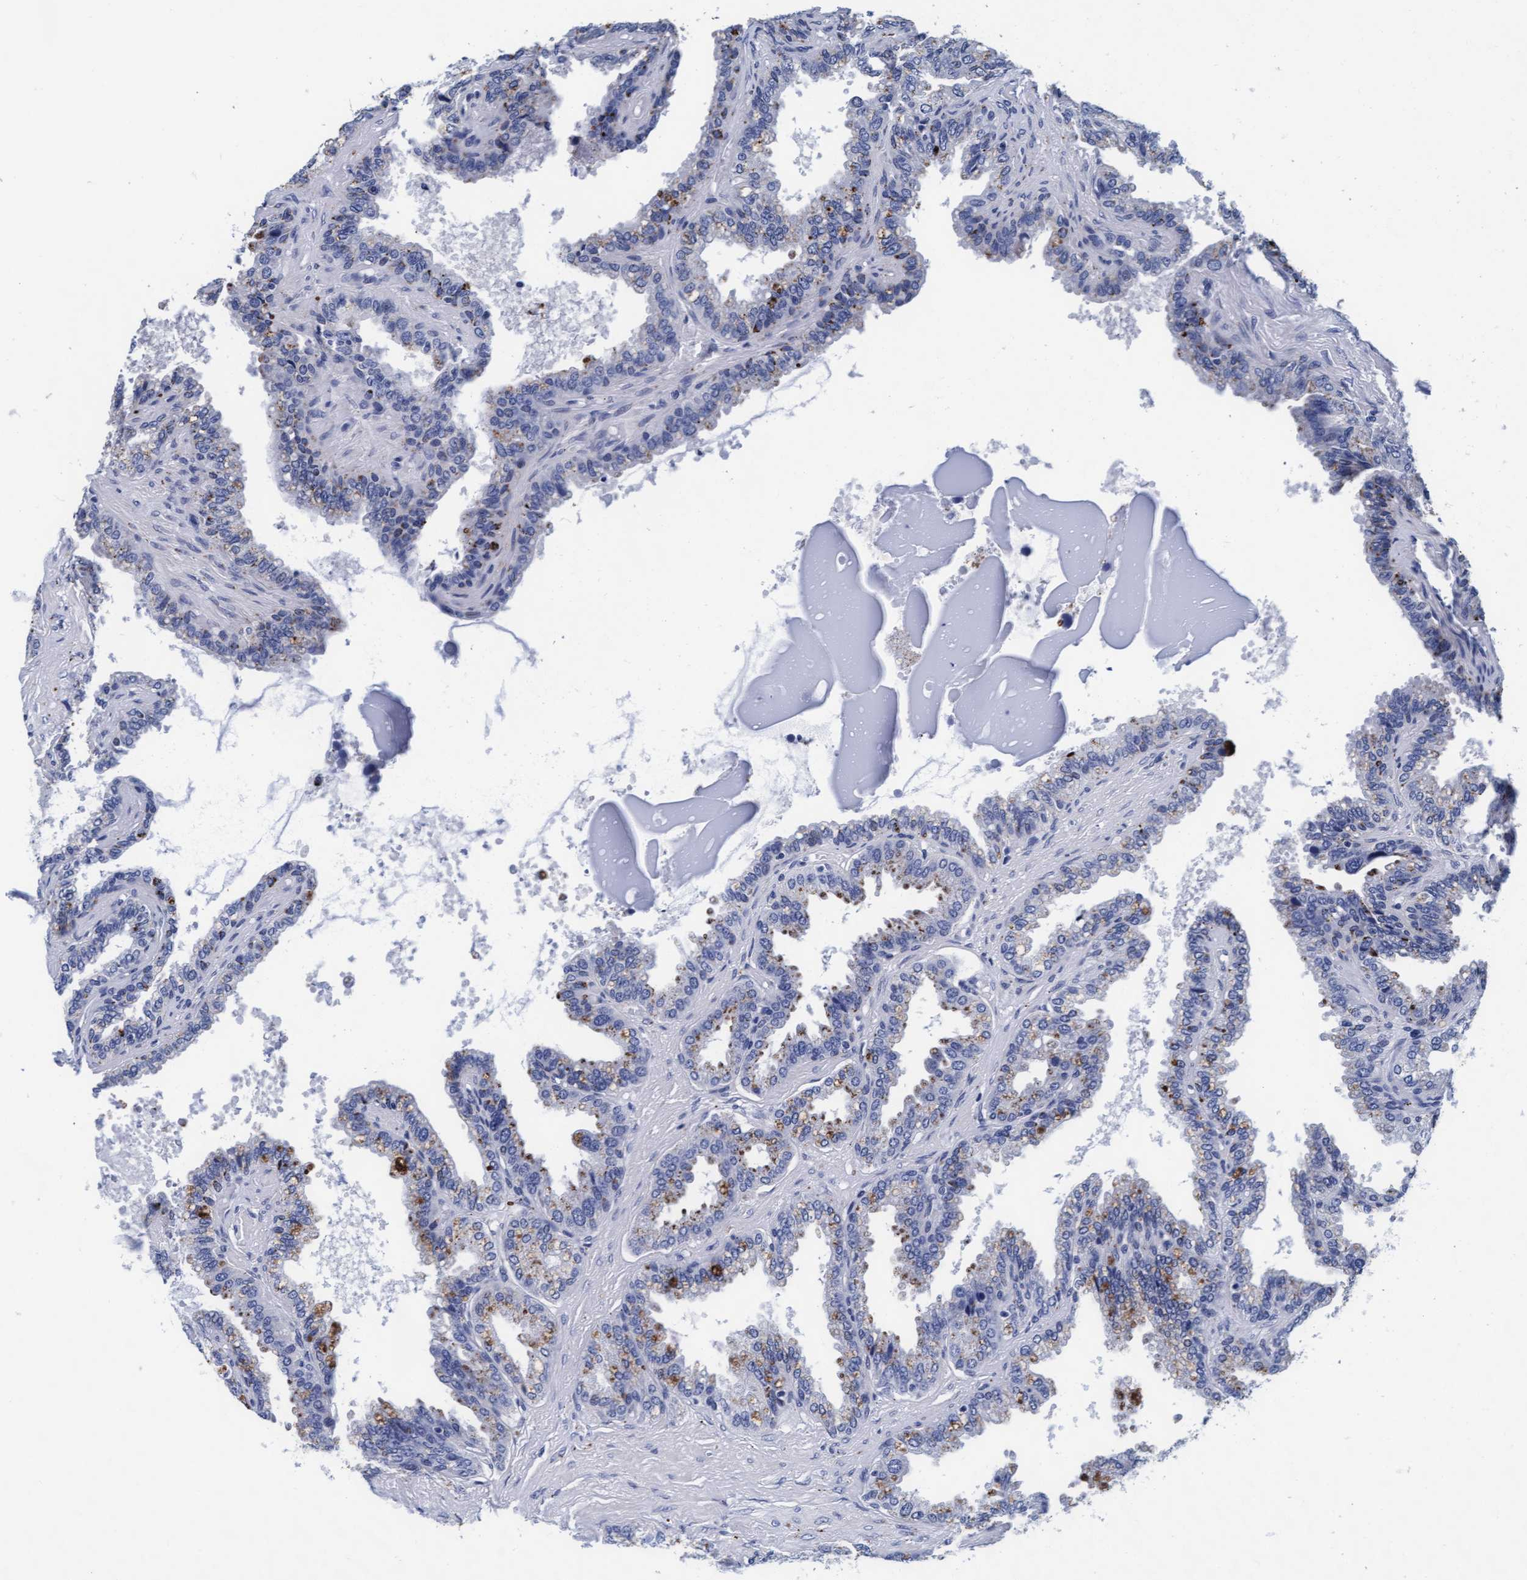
{"staining": {"intensity": "moderate", "quantity": "25%-75%", "location": "cytoplasmic/membranous"}, "tissue": "seminal vesicle", "cell_type": "Glandular cells", "image_type": "normal", "snomed": [{"axis": "morphology", "description": "Normal tissue, NOS"}, {"axis": "topography", "description": "Seminal veicle"}], "caption": "Protein staining of normal seminal vesicle demonstrates moderate cytoplasmic/membranous positivity in about 25%-75% of glandular cells. (brown staining indicates protein expression, while blue staining denotes nuclei).", "gene": "ARSG", "patient": {"sex": "male", "age": 46}}